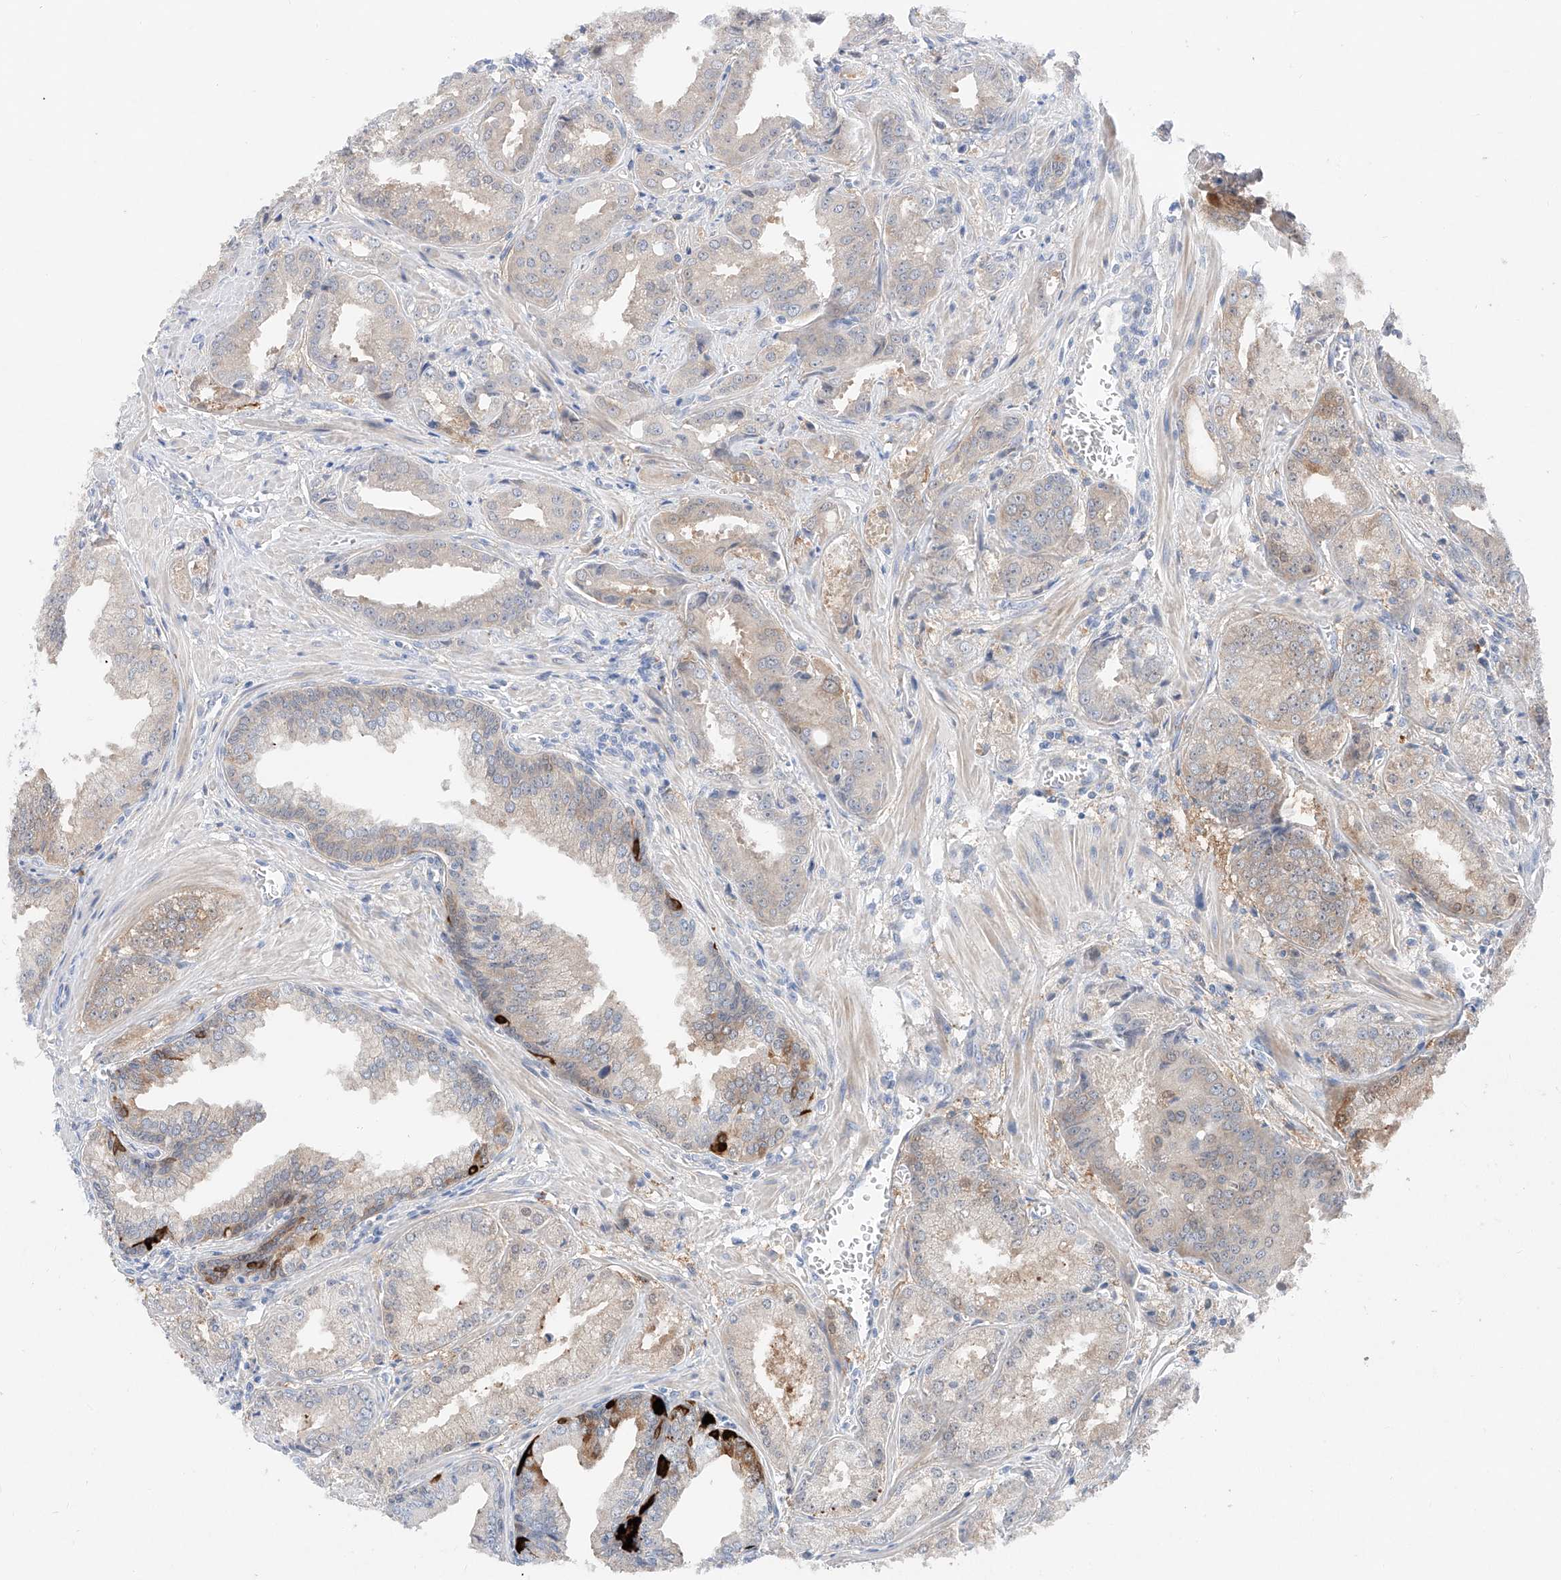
{"staining": {"intensity": "weak", "quantity": "<25%", "location": "cytoplasmic/membranous"}, "tissue": "prostate cancer", "cell_type": "Tumor cells", "image_type": "cancer", "snomed": [{"axis": "morphology", "description": "Adenocarcinoma, Low grade"}, {"axis": "topography", "description": "Prostate"}], "caption": "Tumor cells are negative for brown protein staining in prostate cancer. The staining is performed using DAB (3,3'-diaminobenzidine) brown chromogen with nuclei counter-stained in using hematoxylin.", "gene": "FUCA2", "patient": {"sex": "male", "age": 67}}